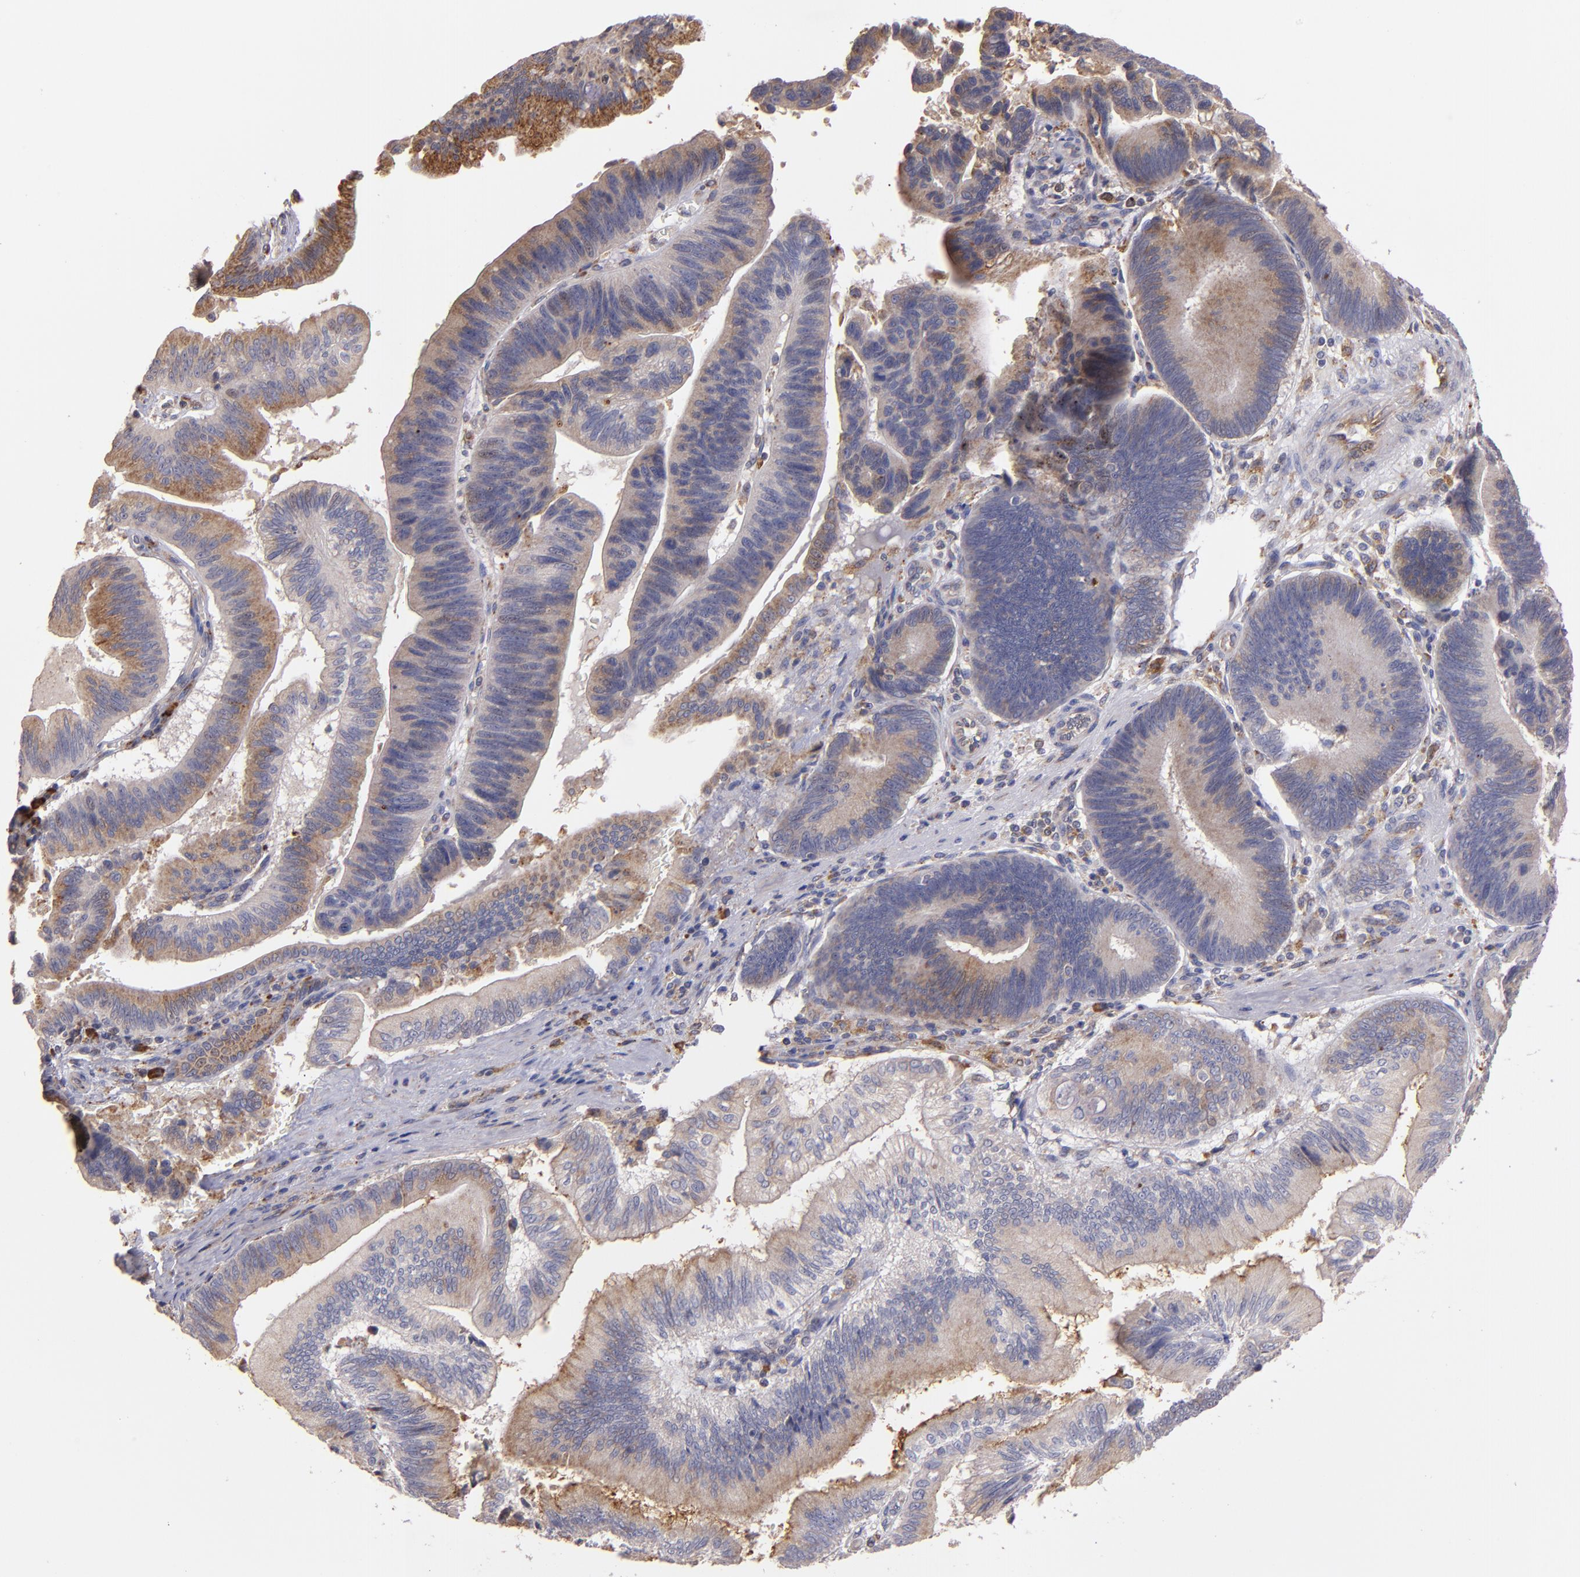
{"staining": {"intensity": "weak", "quantity": ">75%", "location": "cytoplasmic/membranous"}, "tissue": "pancreatic cancer", "cell_type": "Tumor cells", "image_type": "cancer", "snomed": [{"axis": "morphology", "description": "Adenocarcinoma, NOS"}, {"axis": "topography", "description": "Pancreas"}], "caption": "Human pancreatic cancer stained for a protein (brown) reveals weak cytoplasmic/membranous positive positivity in about >75% of tumor cells.", "gene": "IFIH1", "patient": {"sex": "male", "age": 82}}